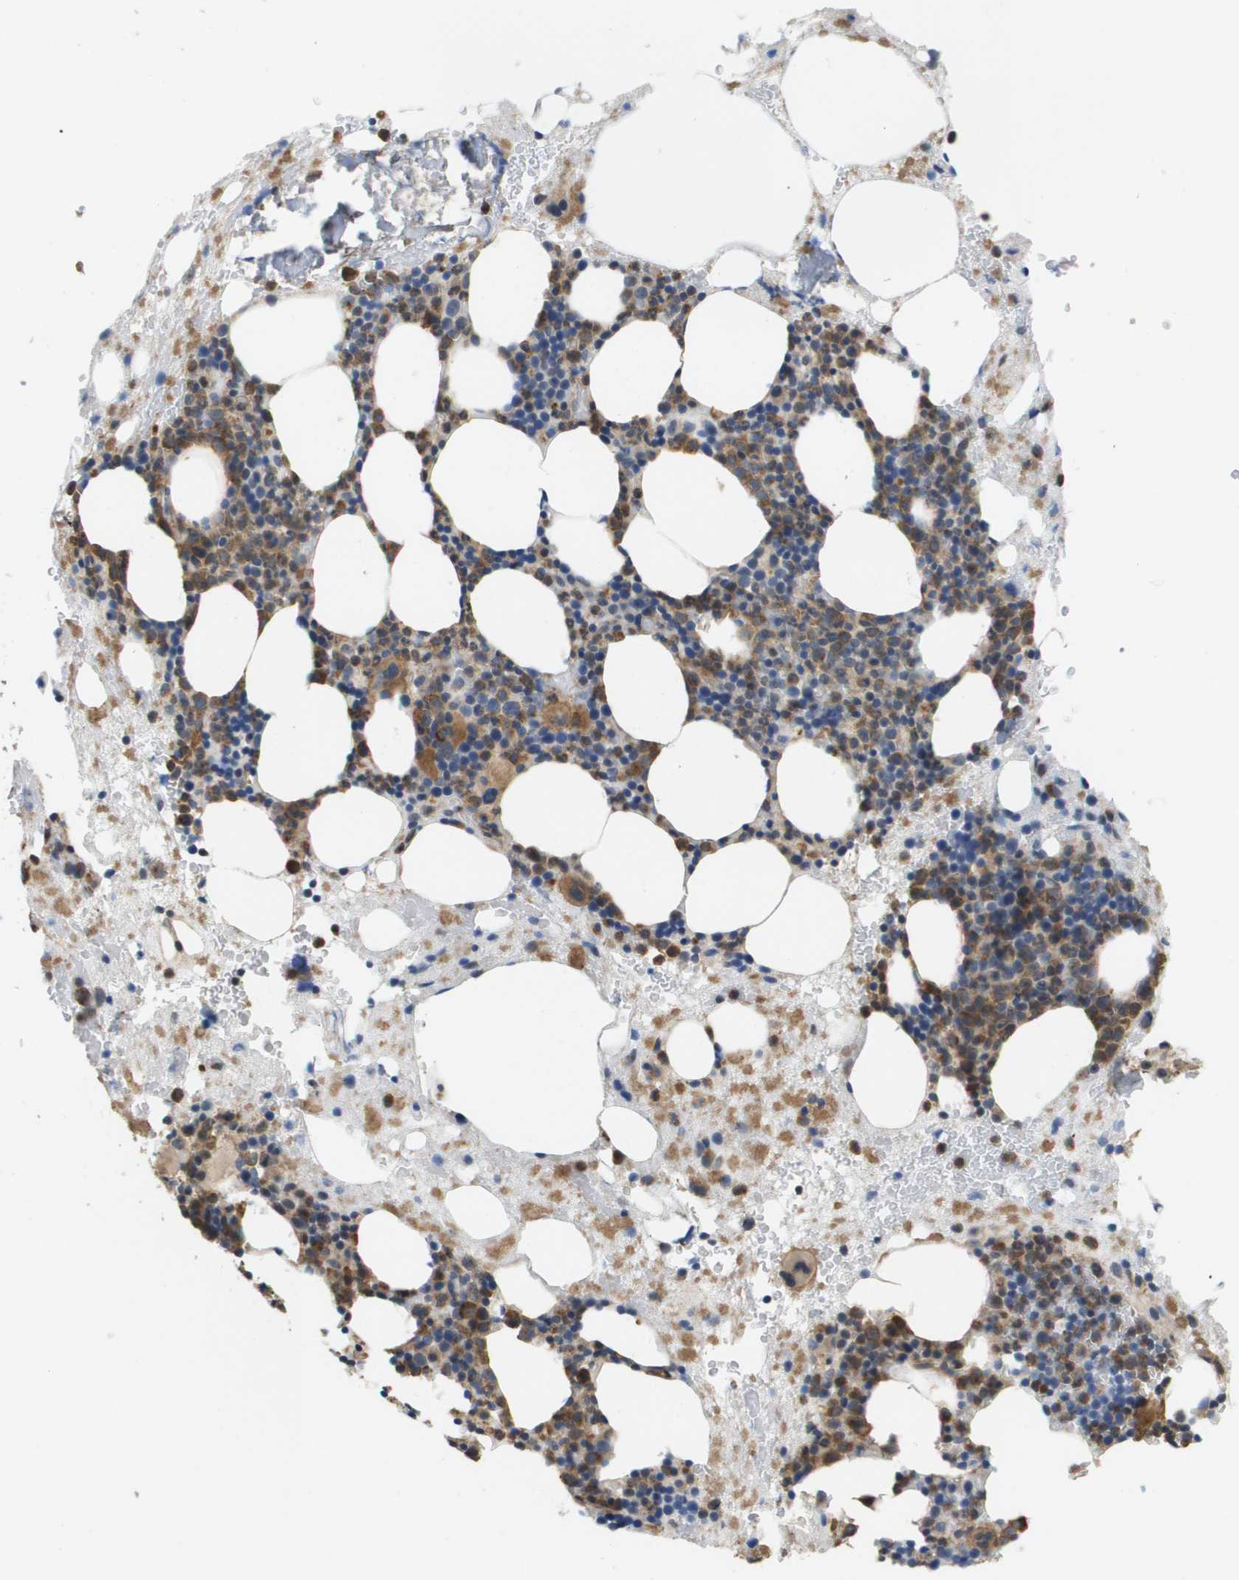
{"staining": {"intensity": "moderate", "quantity": "25%-75%", "location": "cytoplasmic/membranous"}, "tissue": "bone marrow", "cell_type": "Hematopoietic cells", "image_type": "normal", "snomed": [{"axis": "morphology", "description": "Normal tissue, NOS"}, {"axis": "morphology", "description": "Inflammation, NOS"}, {"axis": "topography", "description": "Bone marrow"}], "caption": "This image shows immunohistochemistry (IHC) staining of normal bone marrow, with medium moderate cytoplasmic/membranous positivity in about 25%-75% of hematopoietic cells.", "gene": "RNF112", "patient": {"sex": "female", "age": 78}}